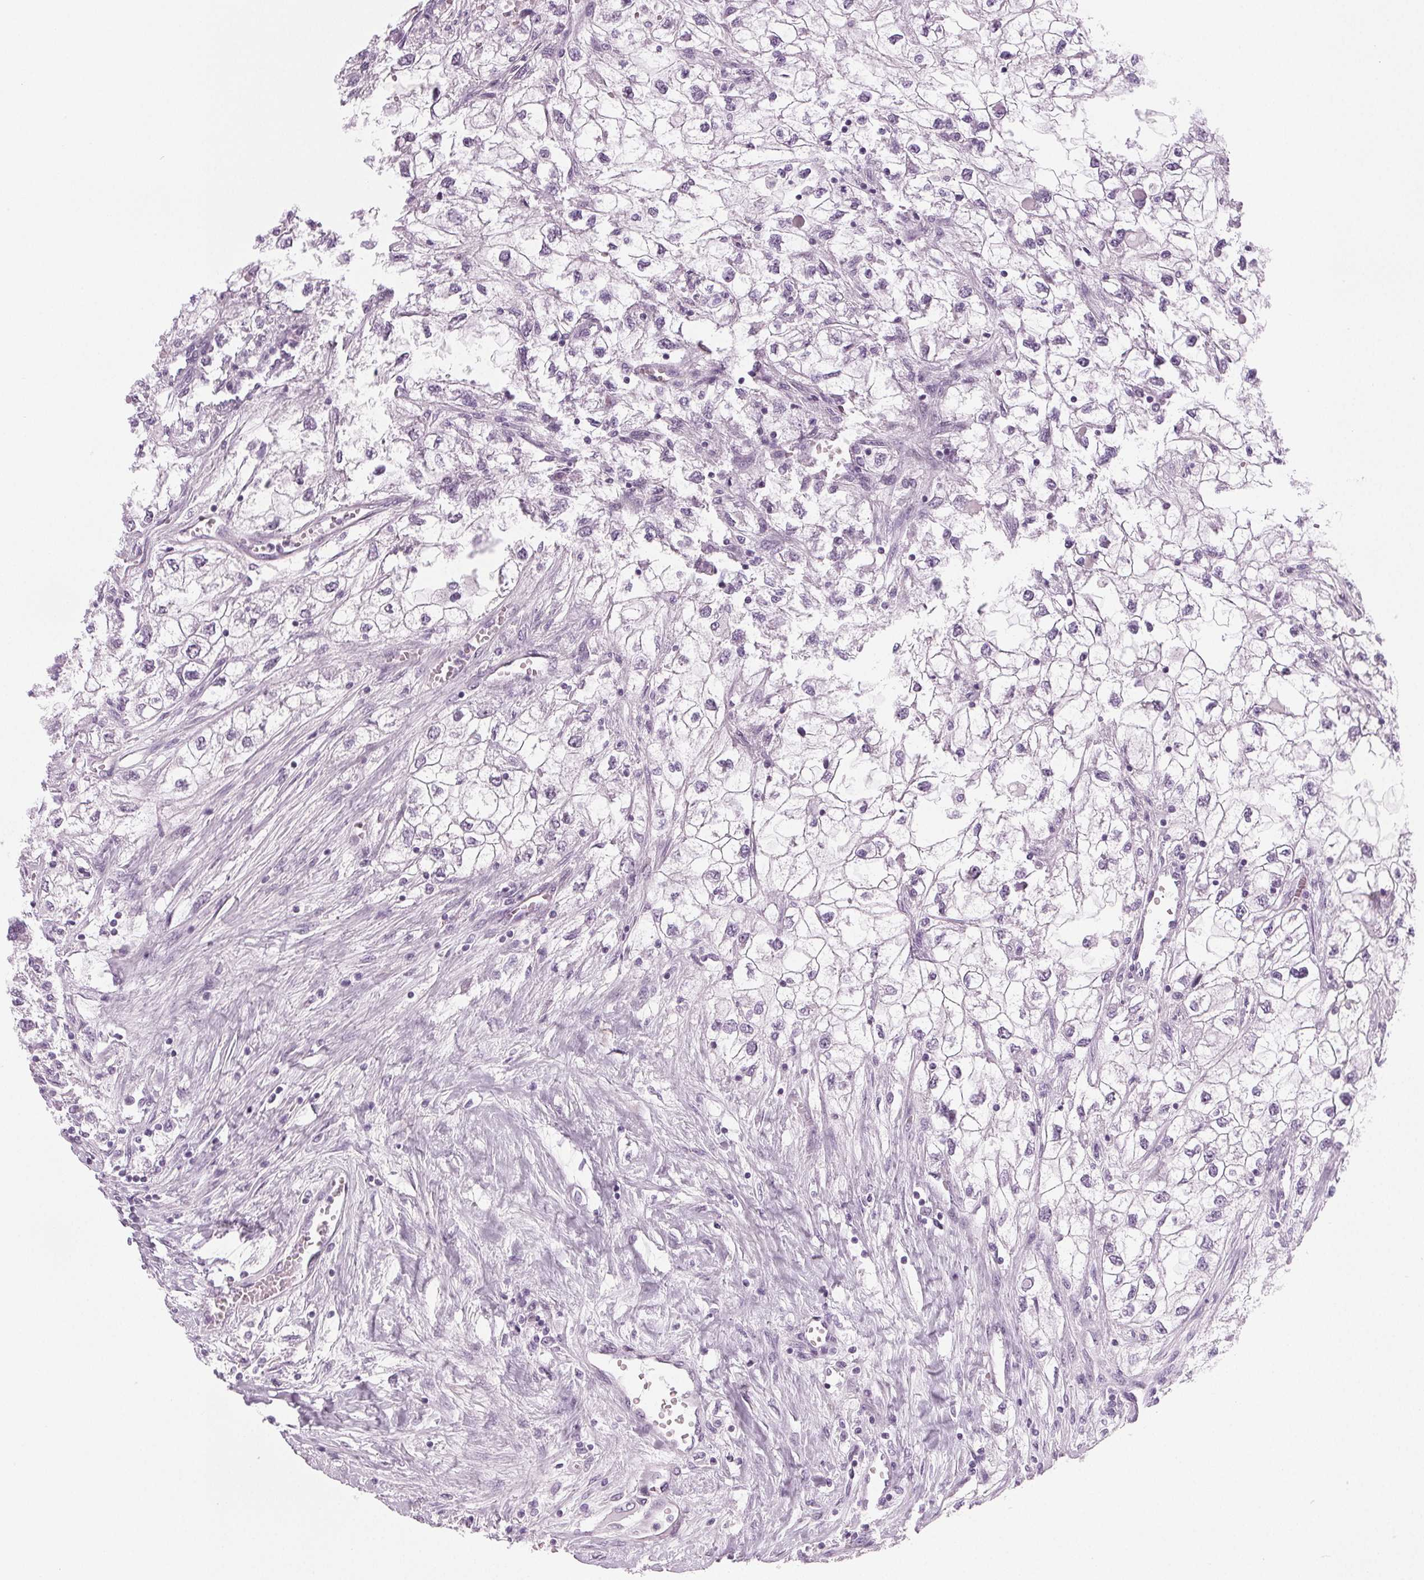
{"staining": {"intensity": "negative", "quantity": "none", "location": "none"}, "tissue": "renal cancer", "cell_type": "Tumor cells", "image_type": "cancer", "snomed": [{"axis": "morphology", "description": "Adenocarcinoma, NOS"}, {"axis": "topography", "description": "Kidney"}], "caption": "IHC micrograph of neoplastic tissue: renal adenocarcinoma stained with DAB shows no significant protein staining in tumor cells. (Brightfield microscopy of DAB IHC at high magnification).", "gene": "IGF2BP1", "patient": {"sex": "male", "age": 59}}